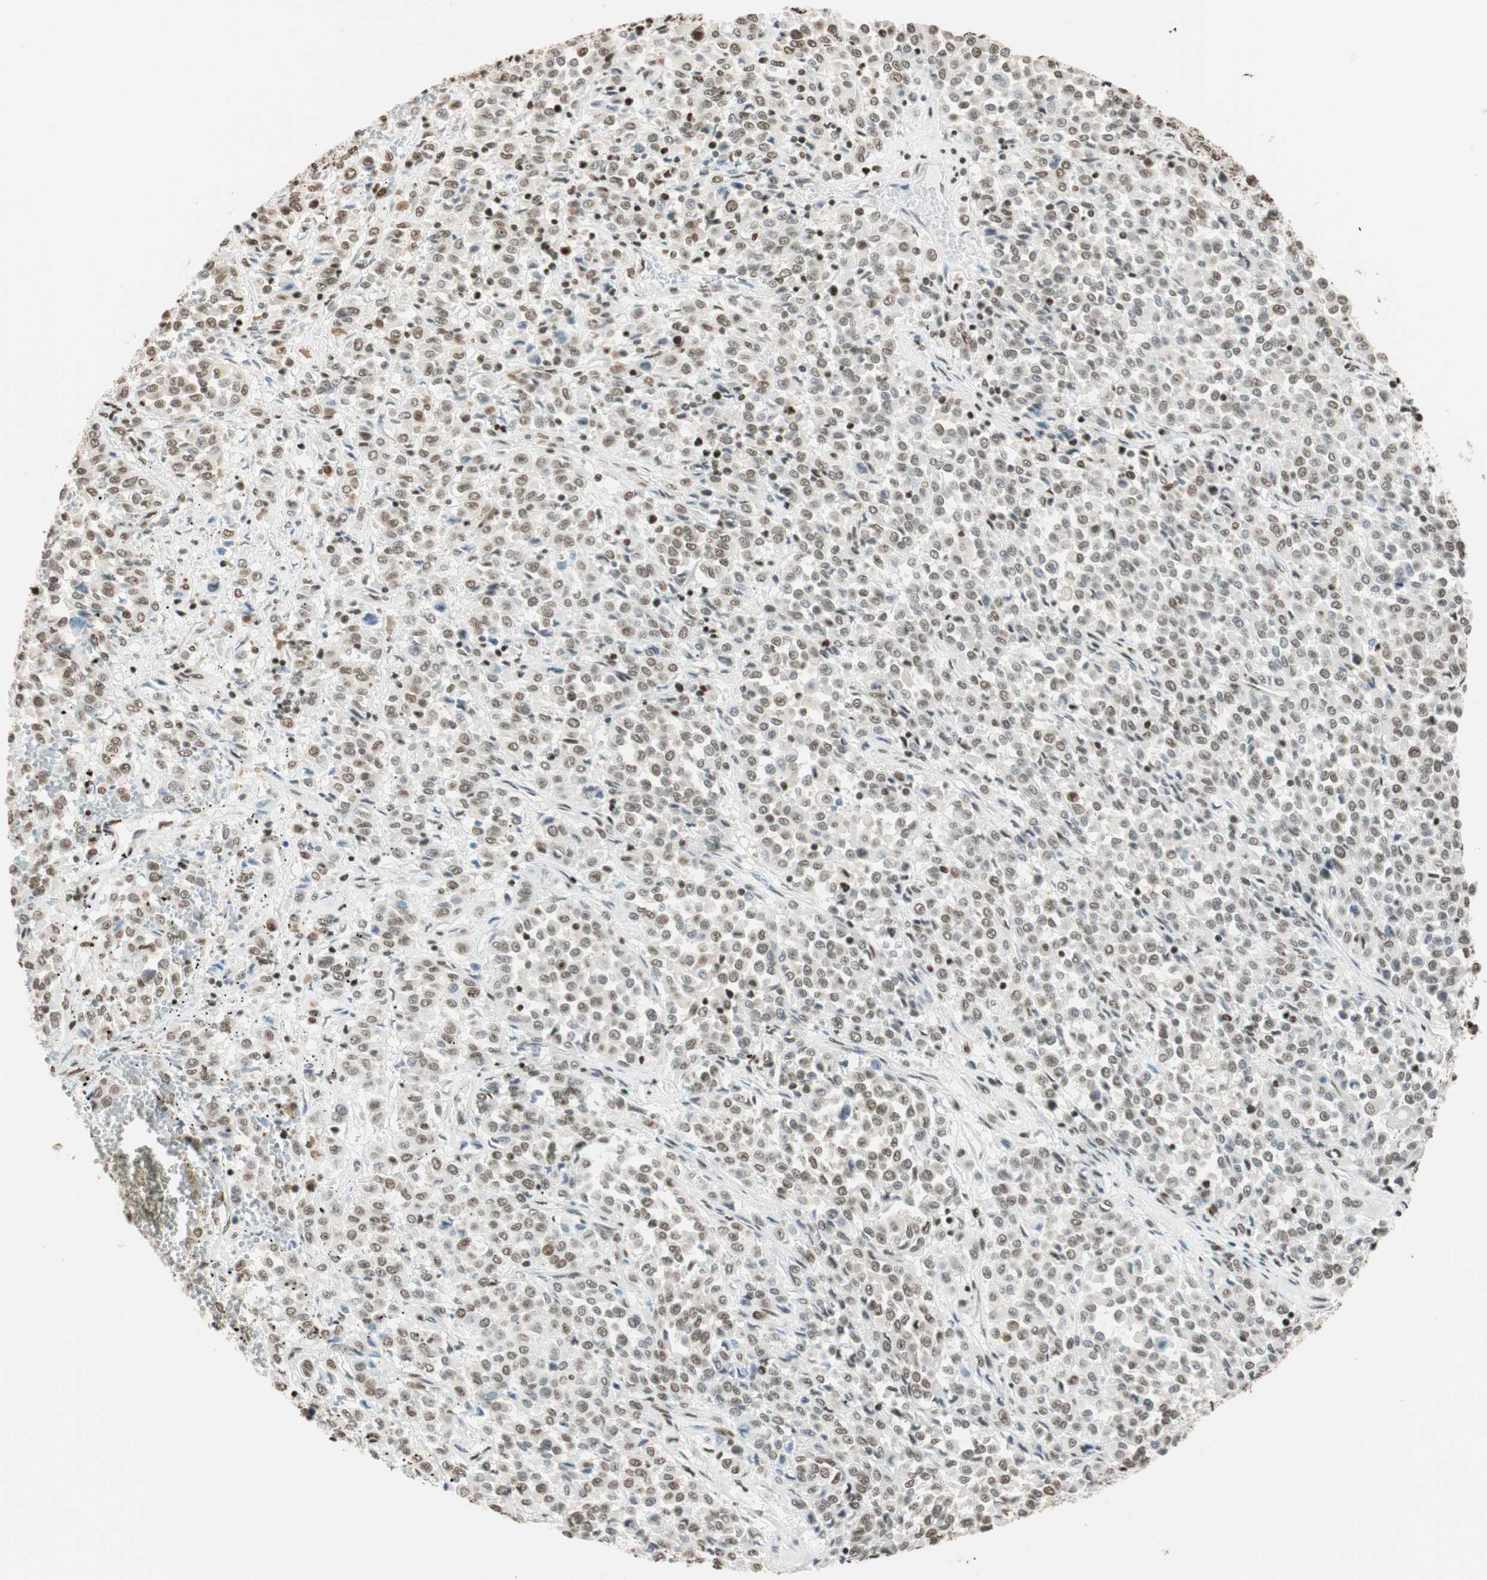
{"staining": {"intensity": "weak", "quantity": "<25%", "location": "cytoplasmic/membranous,nuclear"}, "tissue": "melanoma", "cell_type": "Tumor cells", "image_type": "cancer", "snomed": [{"axis": "morphology", "description": "Malignant melanoma, Metastatic site"}, {"axis": "topography", "description": "Pancreas"}], "caption": "The immunohistochemistry micrograph has no significant staining in tumor cells of malignant melanoma (metastatic site) tissue.", "gene": "FANCG", "patient": {"sex": "female", "age": 30}}